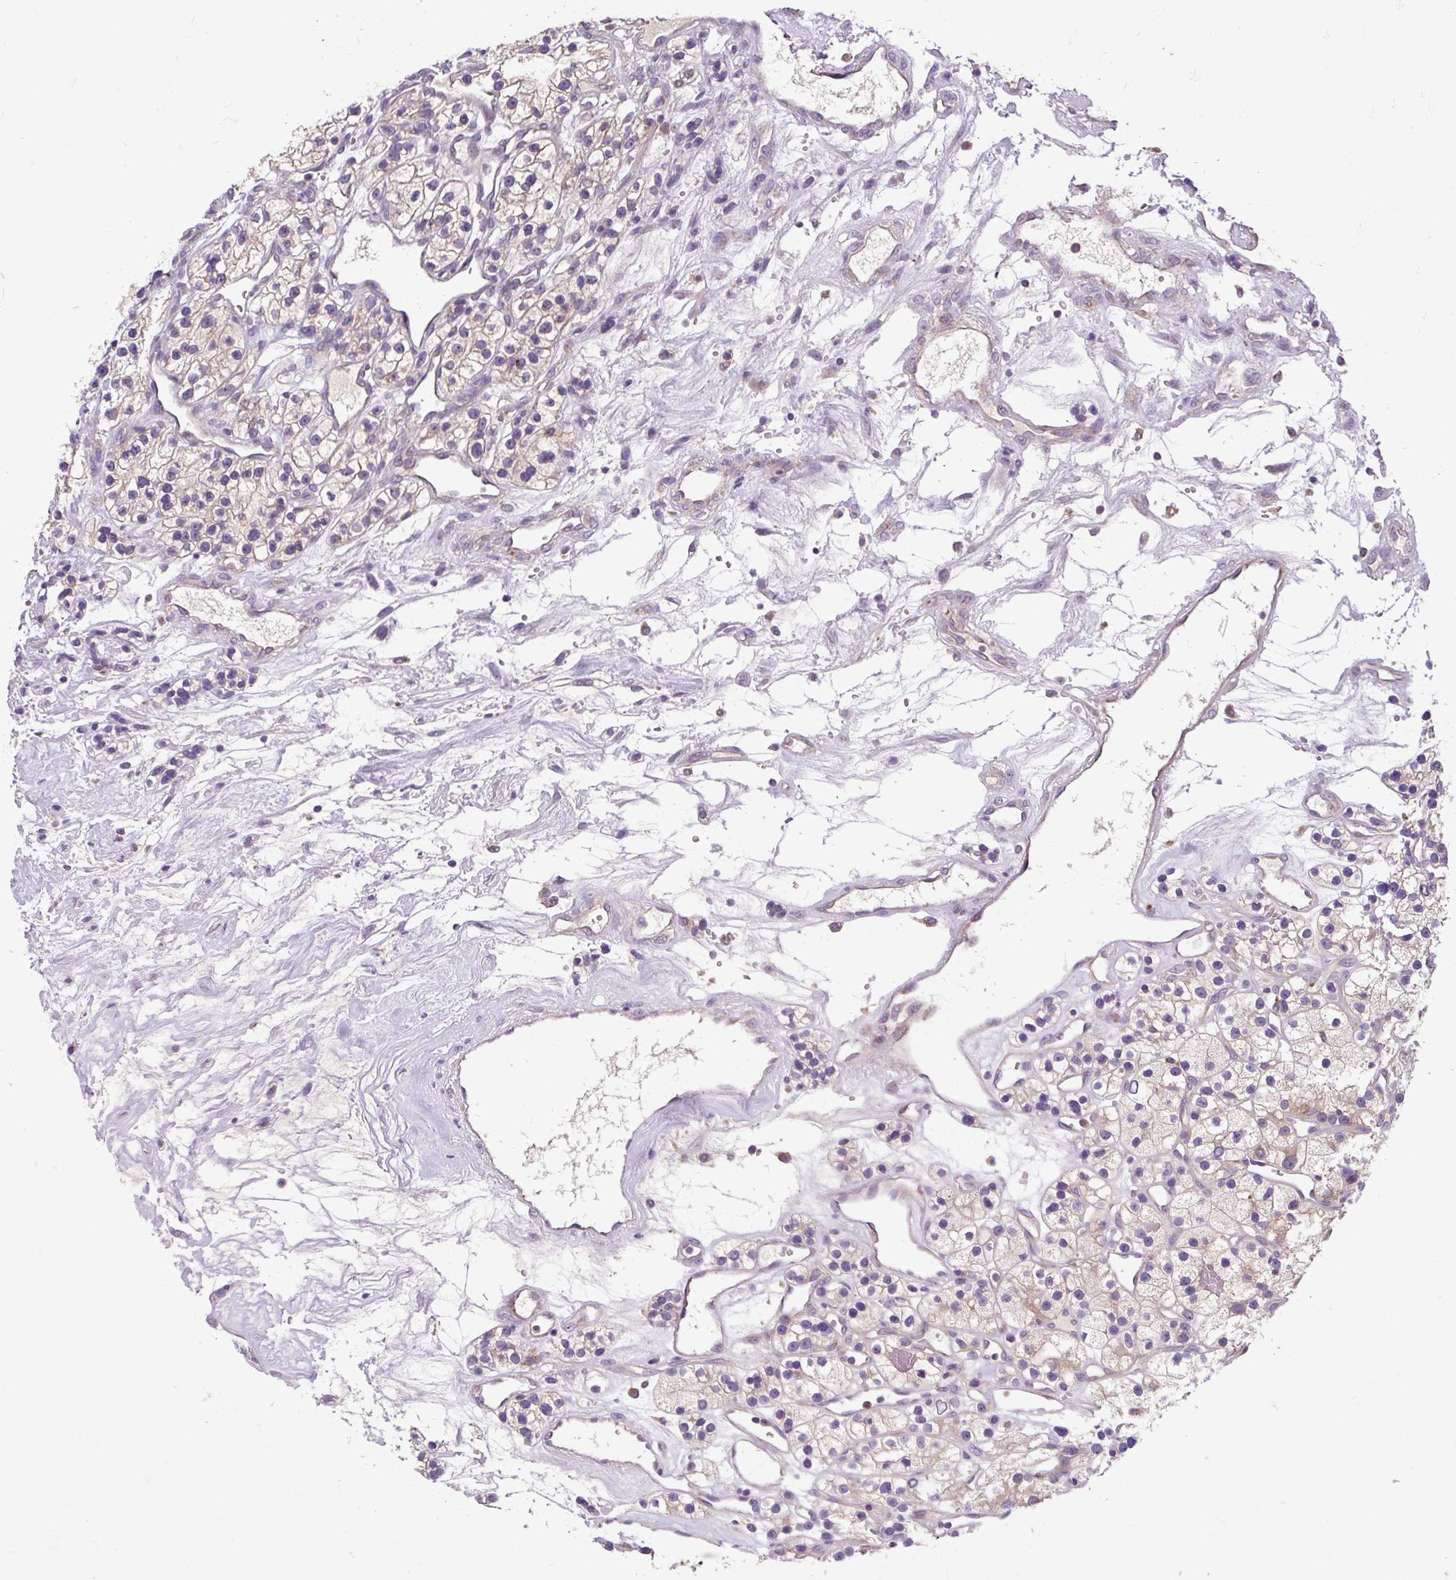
{"staining": {"intensity": "weak", "quantity": ">75%", "location": "cytoplasmic/membranous"}, "tissue": "renal cancer", "cell_type": "Tumor cells", "image_type": "cancer", "snomed": [{"axis": "morphology", "description": "Adenocarcinoma, NOS"}, {"axis": "topography", "description": "Kidney"}], "caption": "DAB (3,3'-diaminobenzidine) immunohistochemical staining of renal cancer exhibits weak cytoplasmic/membranous protein positivity in approximately >75% of tumor cells. Using DAB (brown) and hematoxylin (blue) stains, captured at high magnification using brightfield microscopy.", "gene": "TOMM40", "patient": {"sex": "female", "age": 57}}